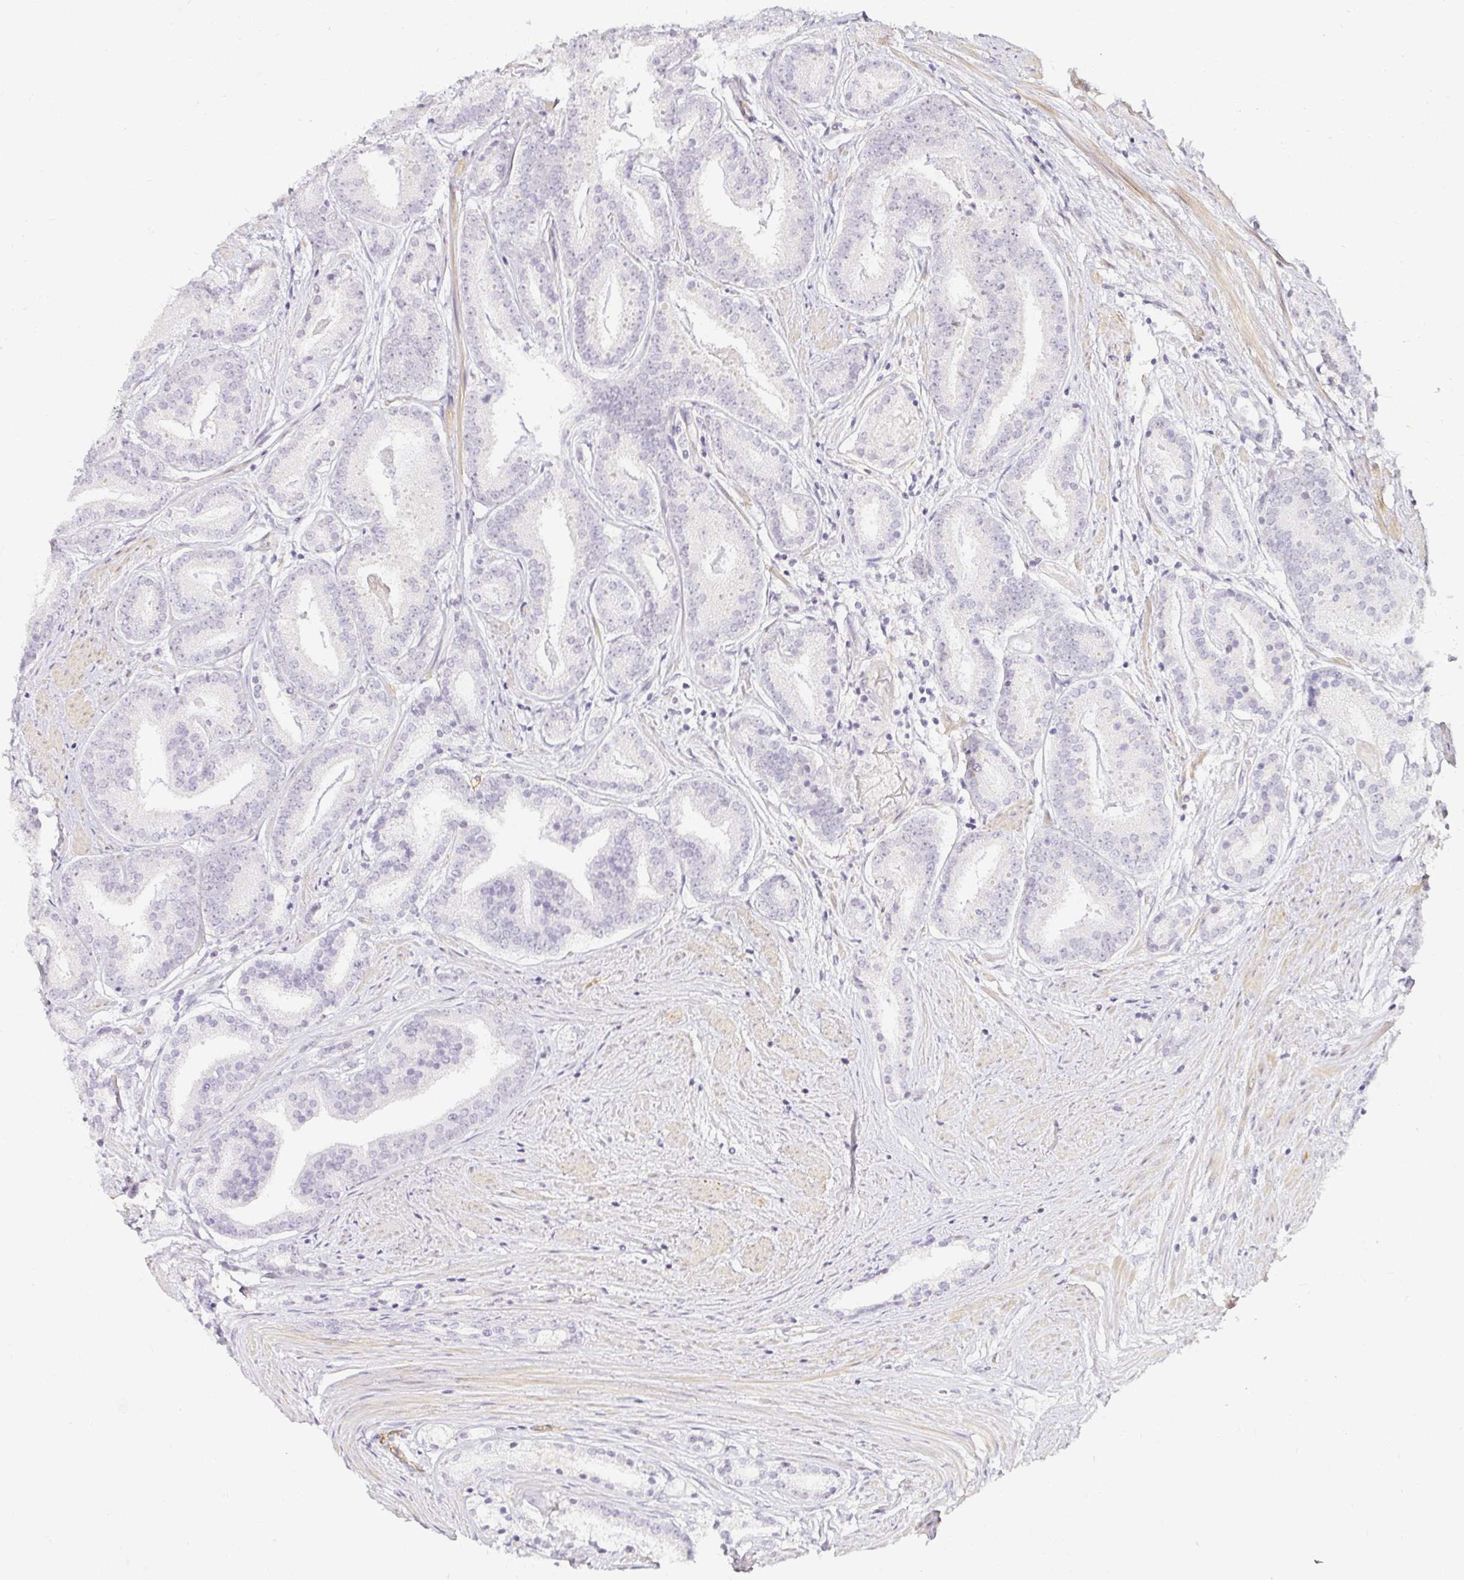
{"staining": {"intensity": "negative", "quantity": "none", "location": "none"}, "tissue": "prostate cancer", "cell_type": "Tumor cells", "image_type": "cancer", "snomed": [{"axis": "morphology", "description": "Adenocarcinoma, High grade"}, {"axis": "topography", "description": "Prostate"}], "caption": "This is a photomicrograph of IHC staining of prostate cancer, which shows no staining in tumor cells.", "gene": "ACAN", "patient": {"sex": "male", "age": 63}}